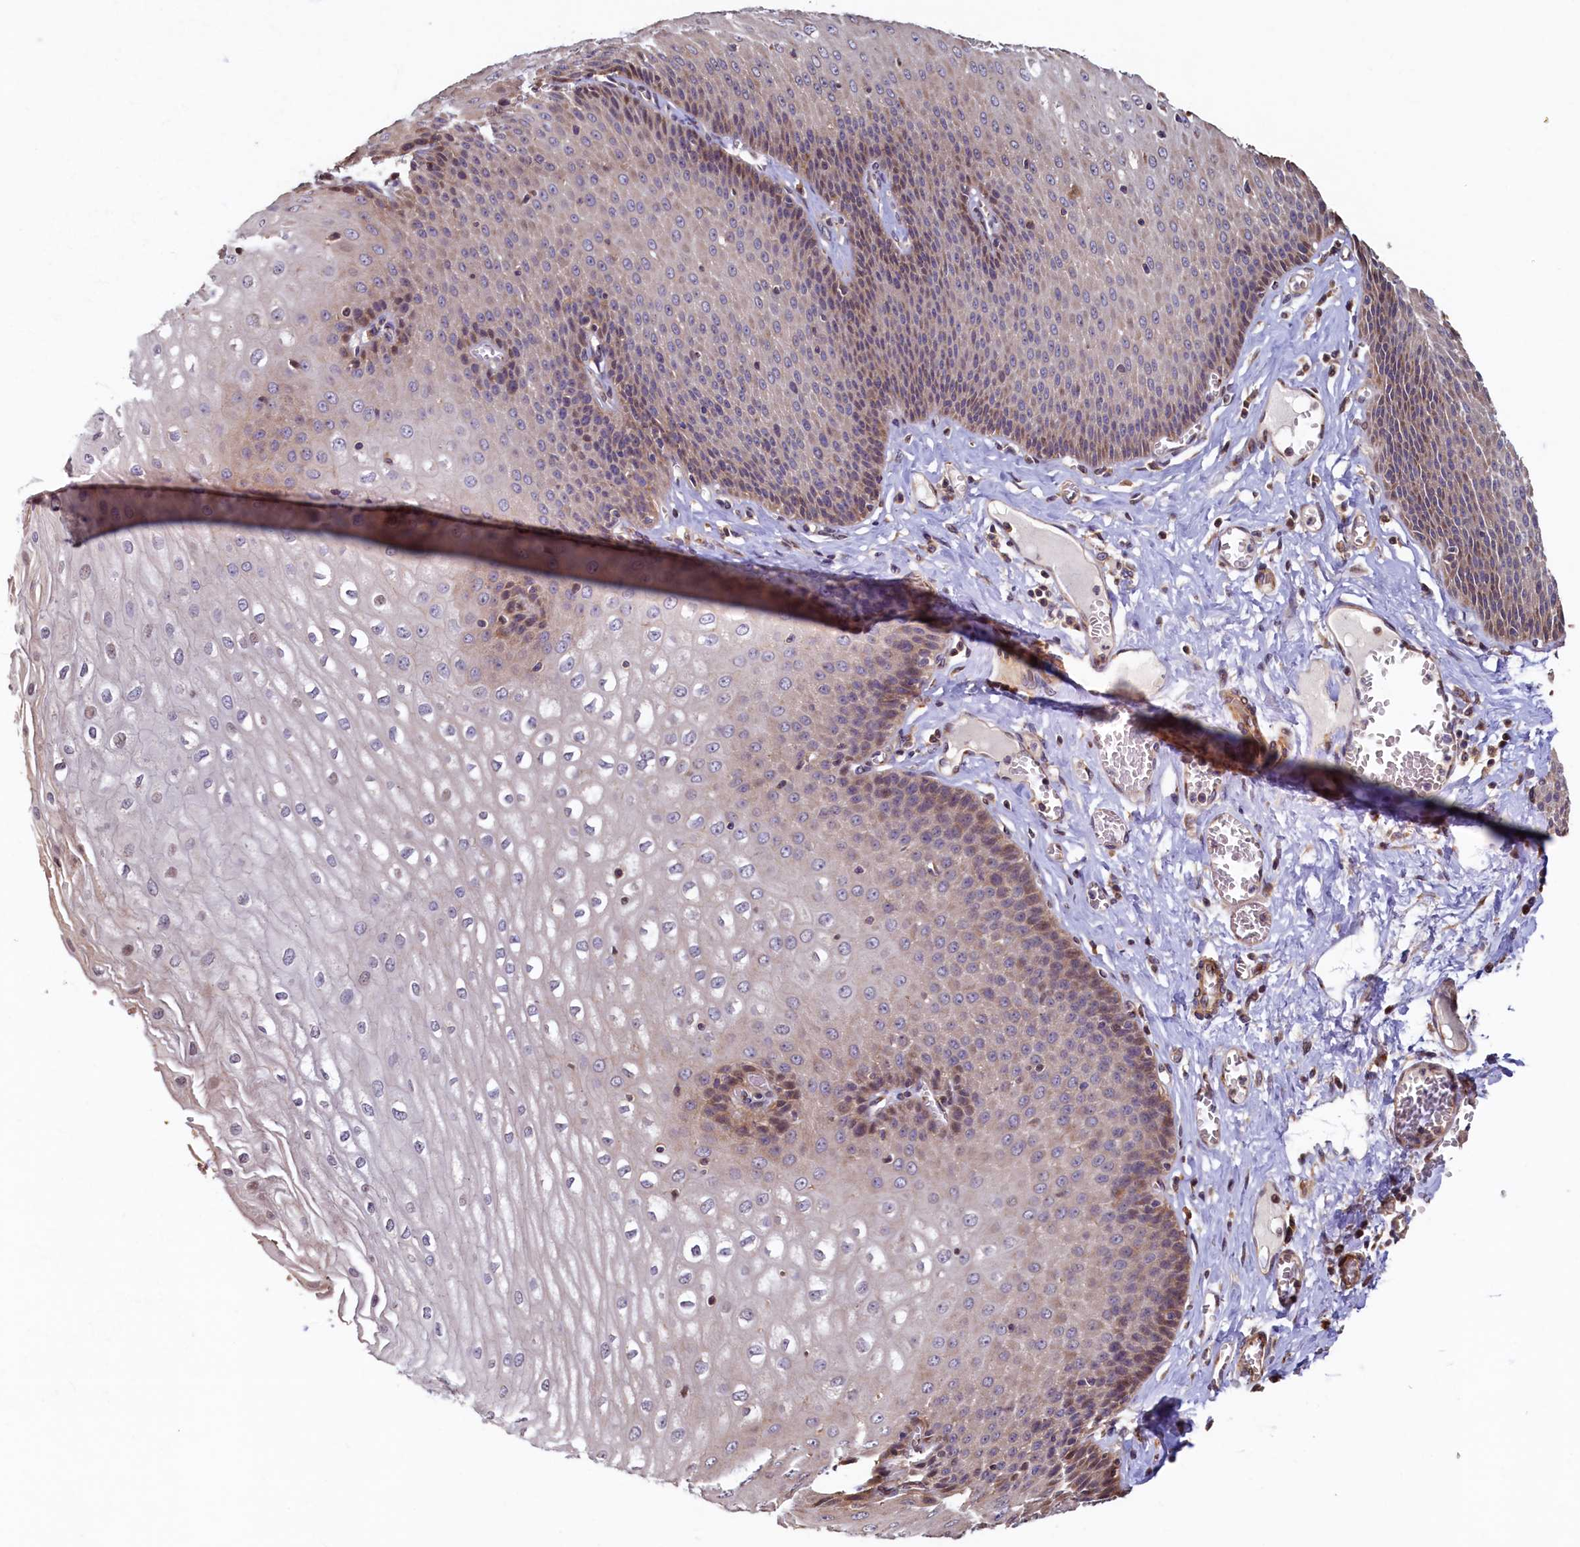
{"staining": {"intensity": "moderate", "quantity": "25%-75%", "location": "cytoplasmic/membranous"}, "tissue": "esophagus", "cell_type": "Squamous epithelial cells", "image_type": "normal", "snomed": [{"axis": "morphology", "description": "Normal tissue, NOS"}, {"axis": "topography", "description": "Esophagus"}], "caption": "Approximately 25%-75% of squamous epithelial cells in unremarkable human esophagus exhibit moderate cytoplasmic/membranous protein staining as visualized by brown immunohistochemical staining.", "gene": "TMEM181", "patient": {"sex": "male", "age": 60}}